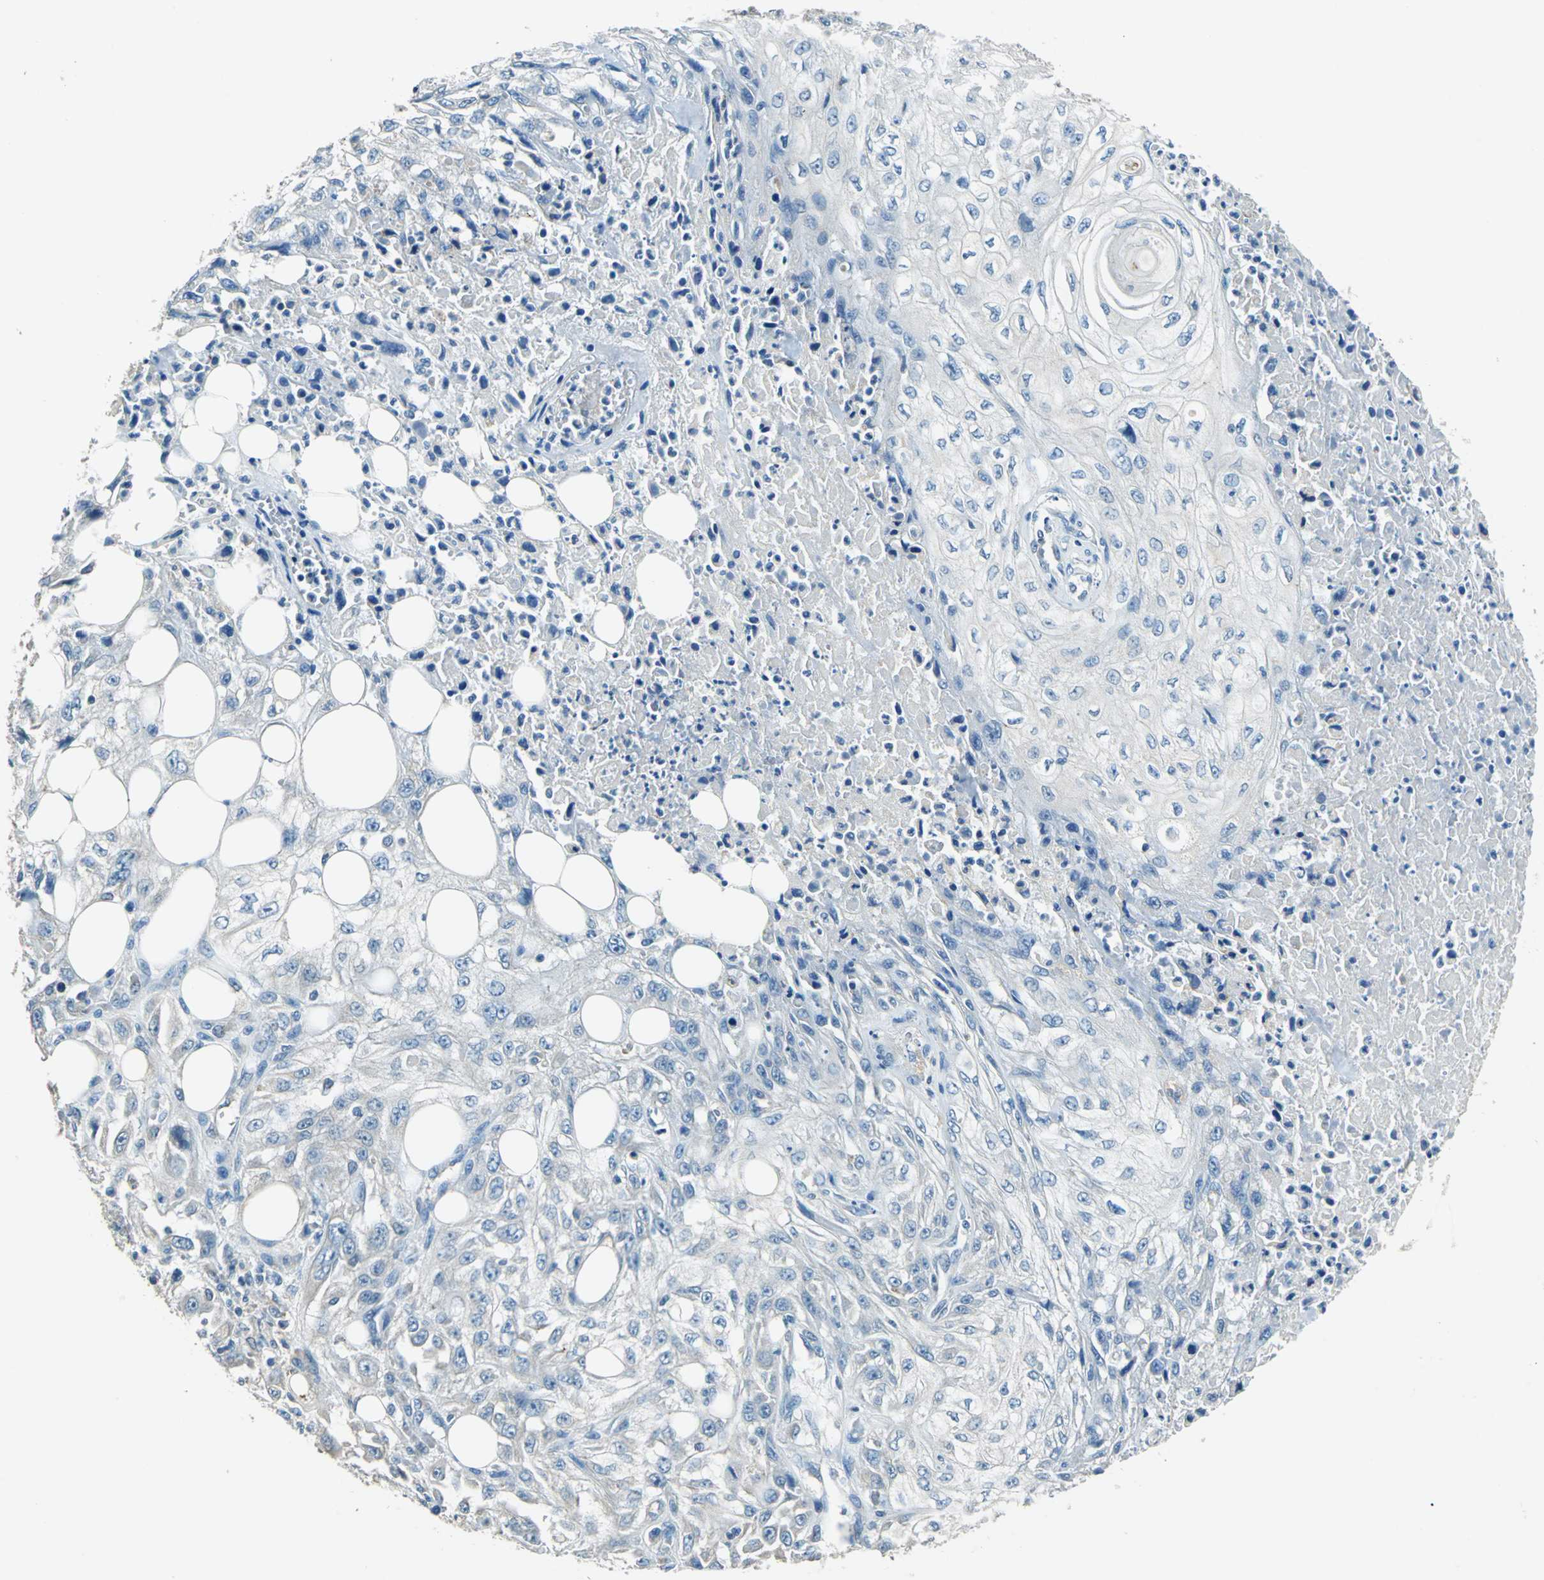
{"staining": {"intensity": "negative", "quantity": "none", "location": "none"}, "tissue": "skin cancer", "cell_type": "Tumor cells", "image_type": "cancer", "snomed": [{"axis": "morphology", "description": "Squamous cell carcinoma, NOS"}, {"axis": "topography", "description": "Skin"}], "caption": "There is no significant staining in tumor cells of squamous cell carcinoma (skin).", "gene": "PRKCA", "patient": {"sex": "male", "age": 75}}